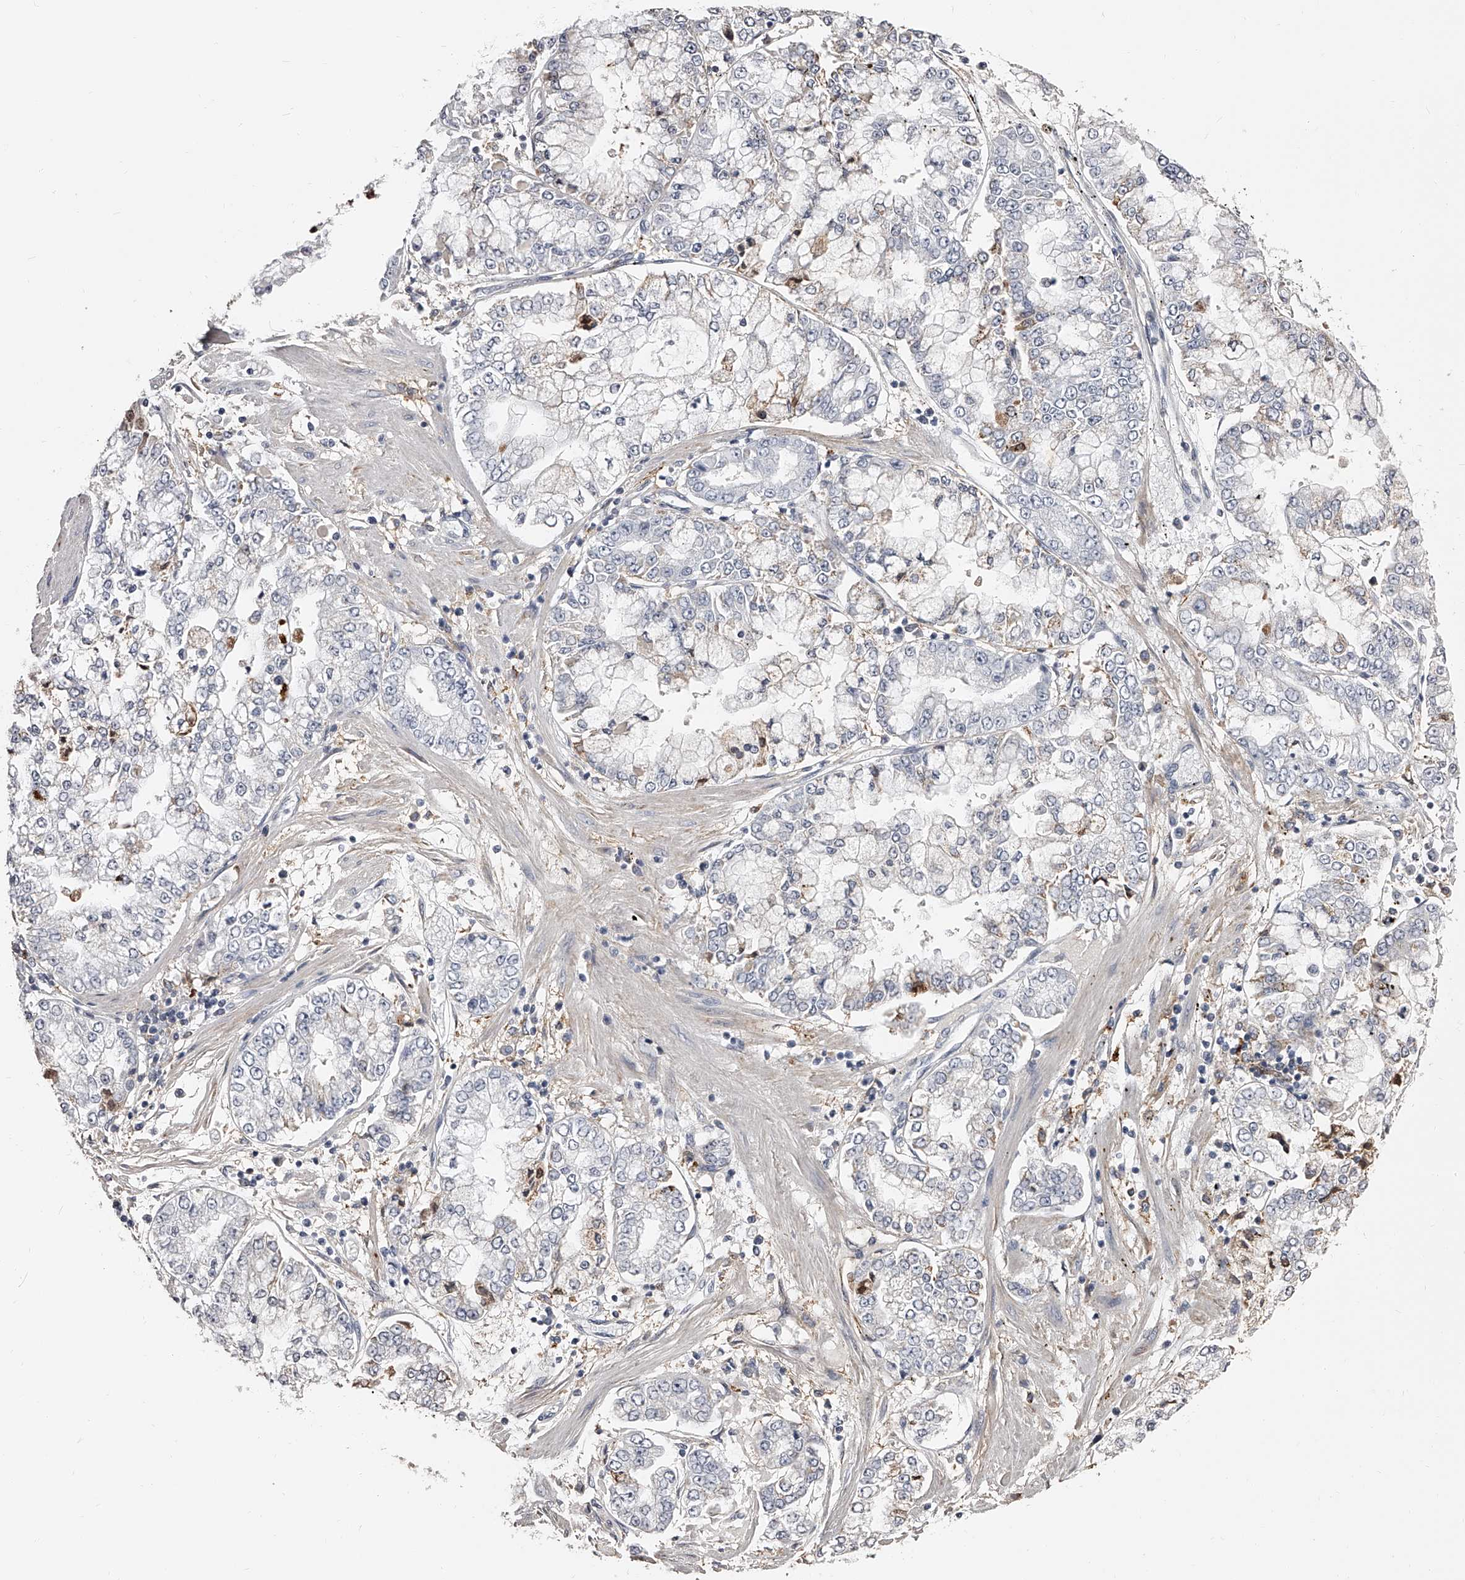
{"staining": {"intensity": "negative", "quantity": "none", "location": "none"}, "tissue": "stomach cancer", "cell_type": "Tumor cells", "image_type": "cancer", "snomed": [{"axis": "morphology", "description": "Adenocarcinoma, NOS"}, {"axis": "topography", "description": "Stomach"}], "caption": "DAB (3,3'-diaminobenzidine) immunohistochemical staining of adenocarcinoma (stomach) reveals no significant positivity in tumor cells.", "gene": "PACSIN1", "patient": {"sex": "male", "age": 76}}